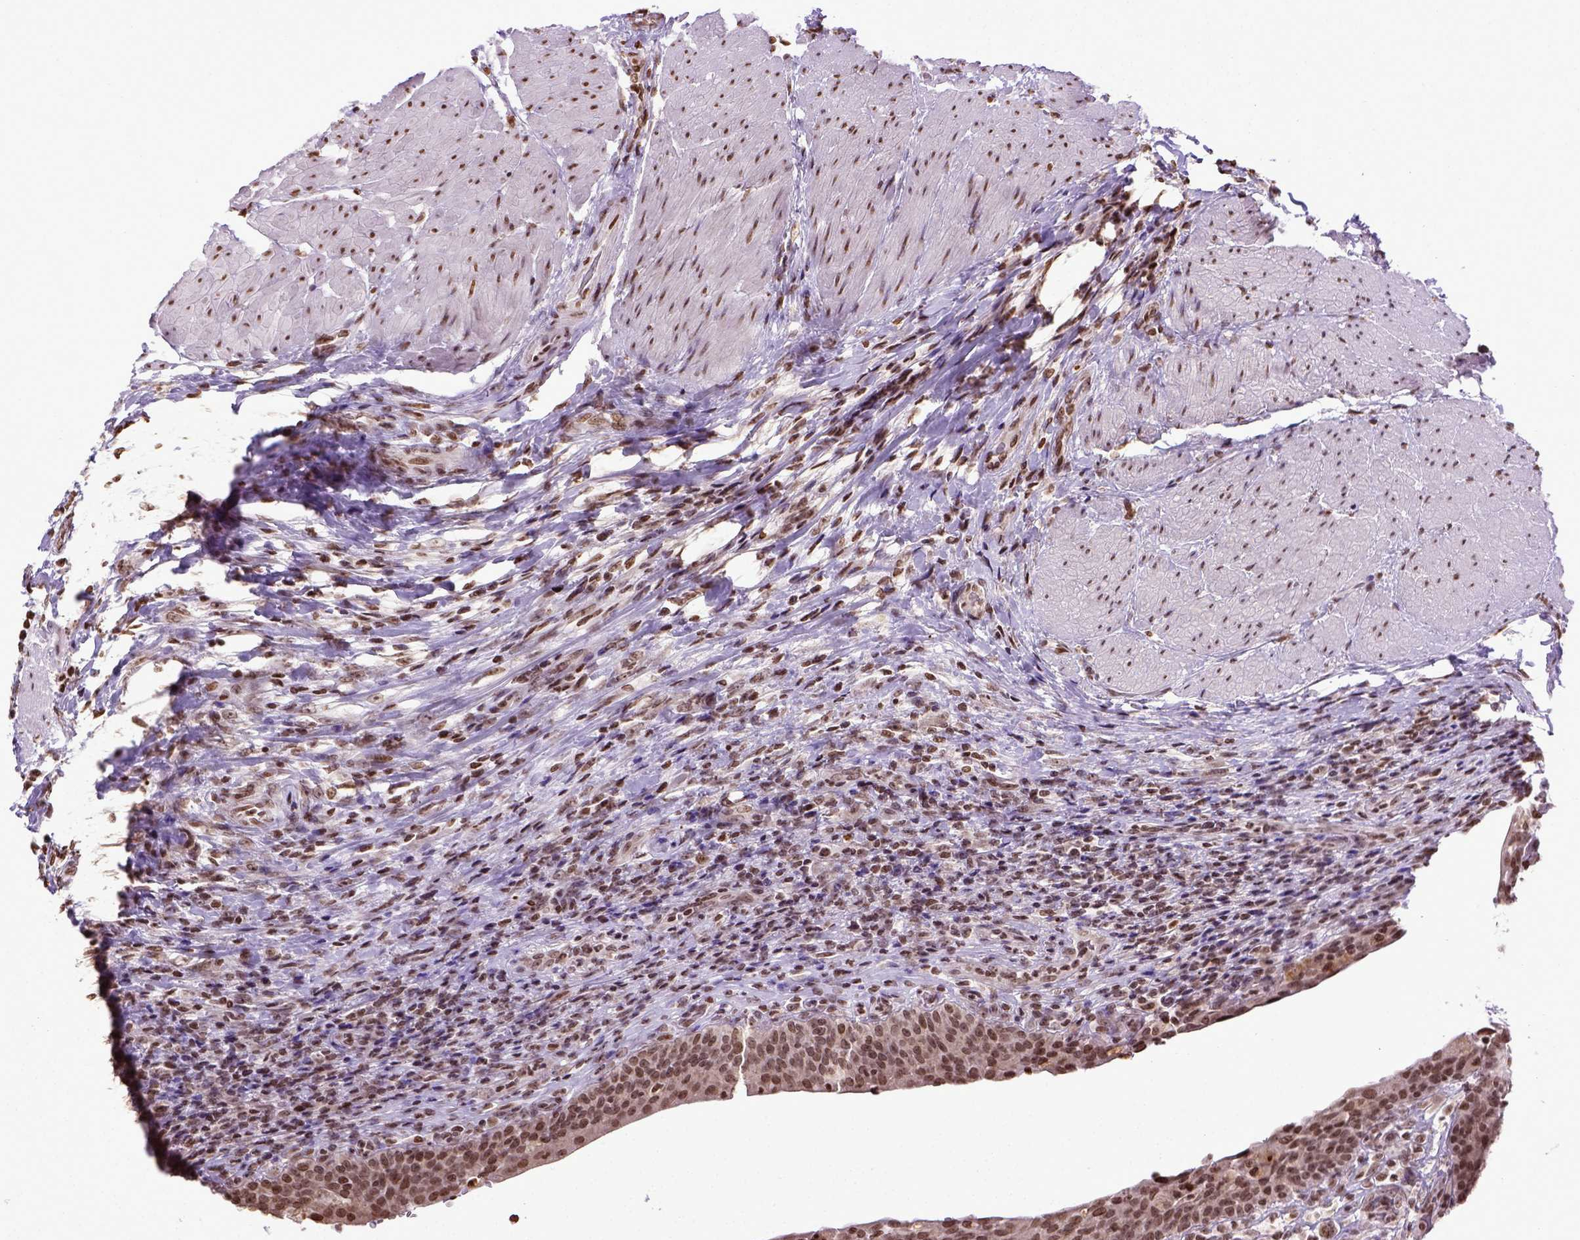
{"staining": {"intensity": "moderate", "quantity": ">75%", "location": "nuclear"}, "tissue": "urinary bladder", "cell_type": "Urothelial cells", "image_type": "normal", "snomed": [{"axis": "morphology", "description": "Normal tissue, NOS"}, {"axis": "topography", "description": "Urinary bladder"}, {"axis": "topography", "description": "Peripheral nerve tissue"}], "caption": "Urinary bladder stained with immunohistochemistry displays moderate nuclear staining in approximately >75% of urothelial cells.", "gene": "ZNF75D", "patient": {"sex": "male", "age": 66}}